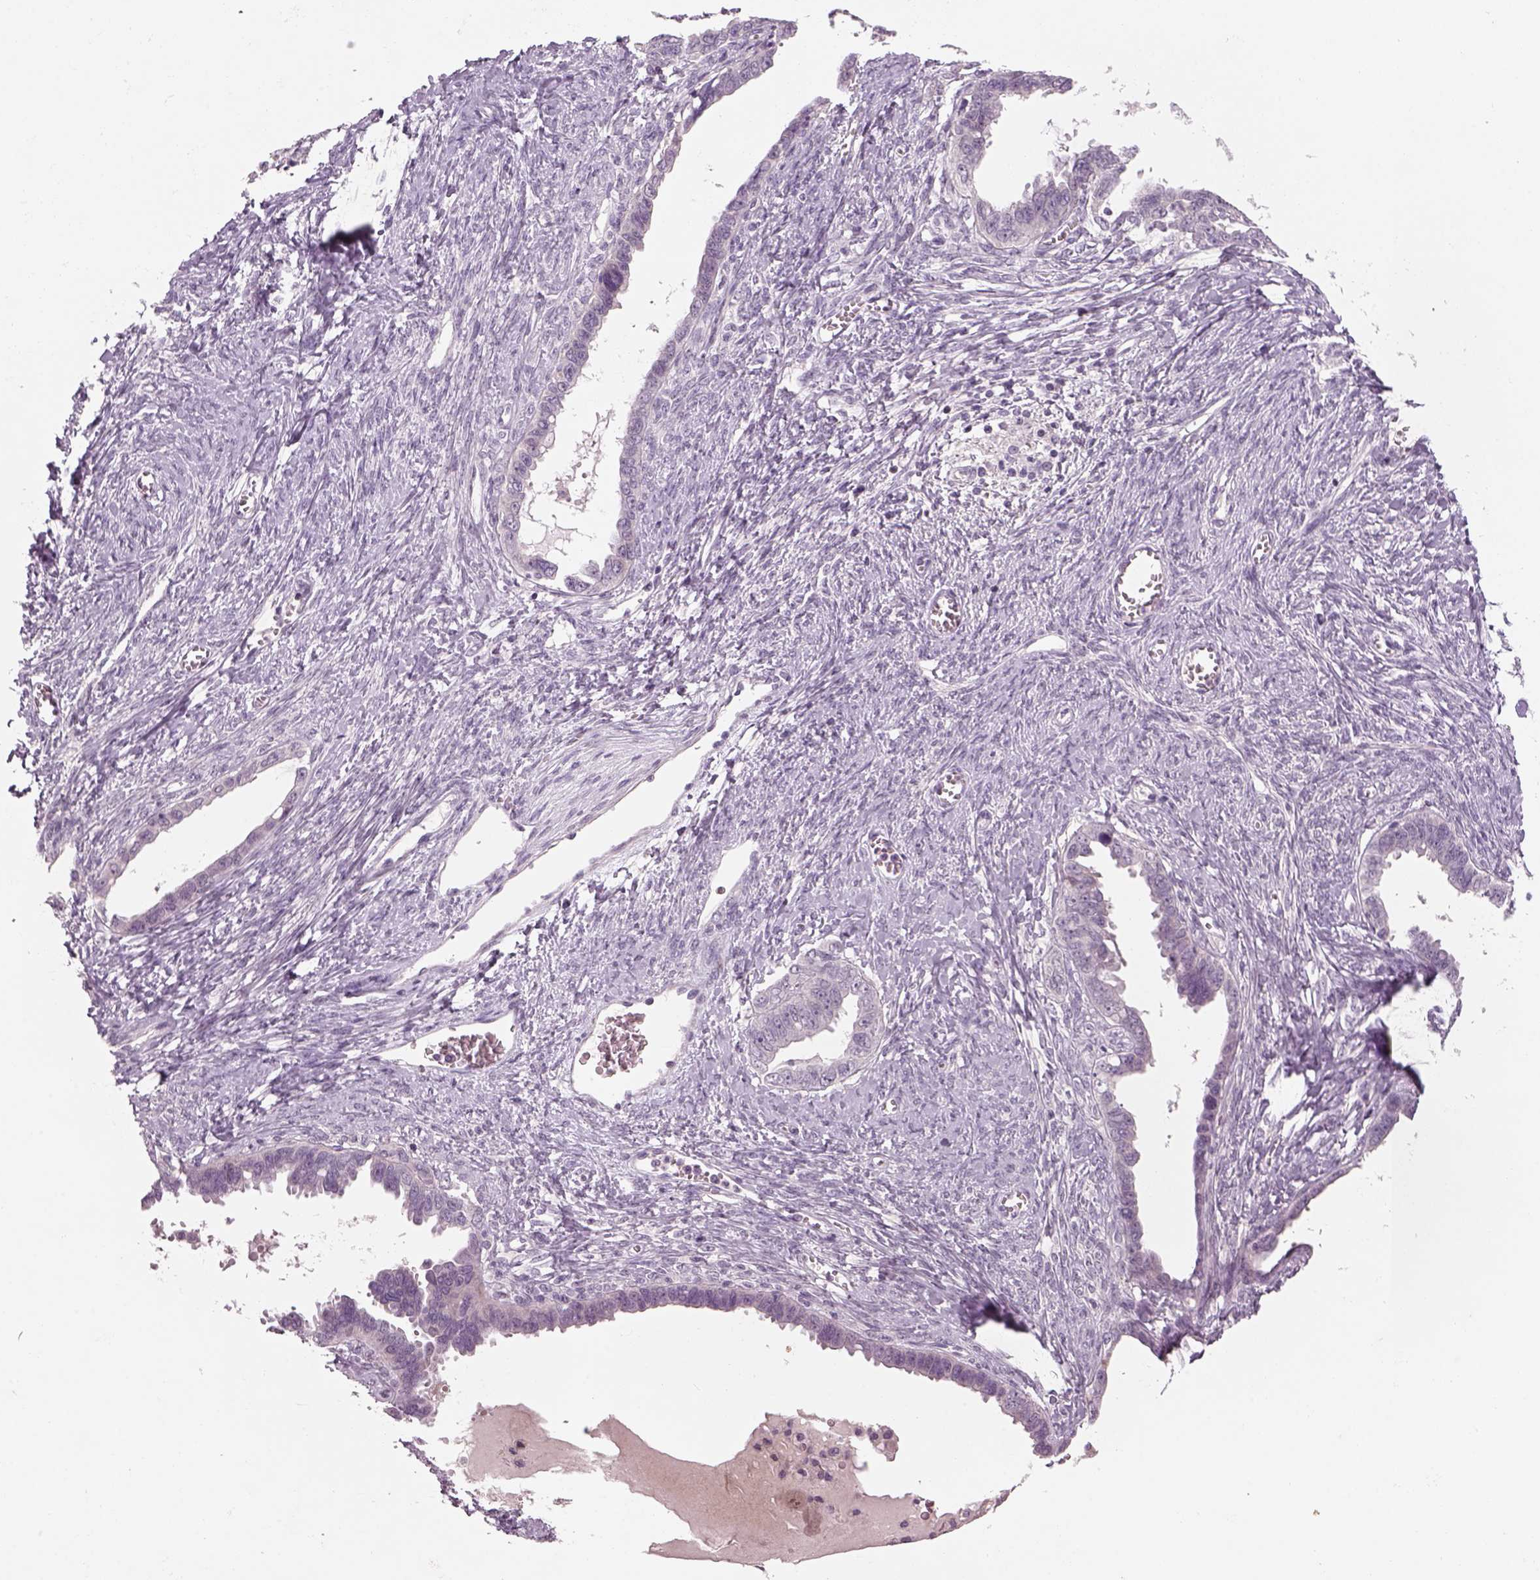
{"staining": {"intensity": "negative", "quantity": "none", "location": "none"}, "tissue": "ovarian cancer", "cell_type": "Tumor cells", "image_type": "cancer", "snomed": [{"axis": "morphology", "description": "Cystadenocarcinoma, serous, NOS"}, {"axis": "topography", "description": "Ovary"}], "caption": "There is no significant staining in tumor cells of ovarian cancer (serous cystadenocarcinoma). (Immunohistochemistry (ihc), brightfield microscopy, high magnification).", "gene": "PENK", "patient": {"sex": "female", "age": 69}}